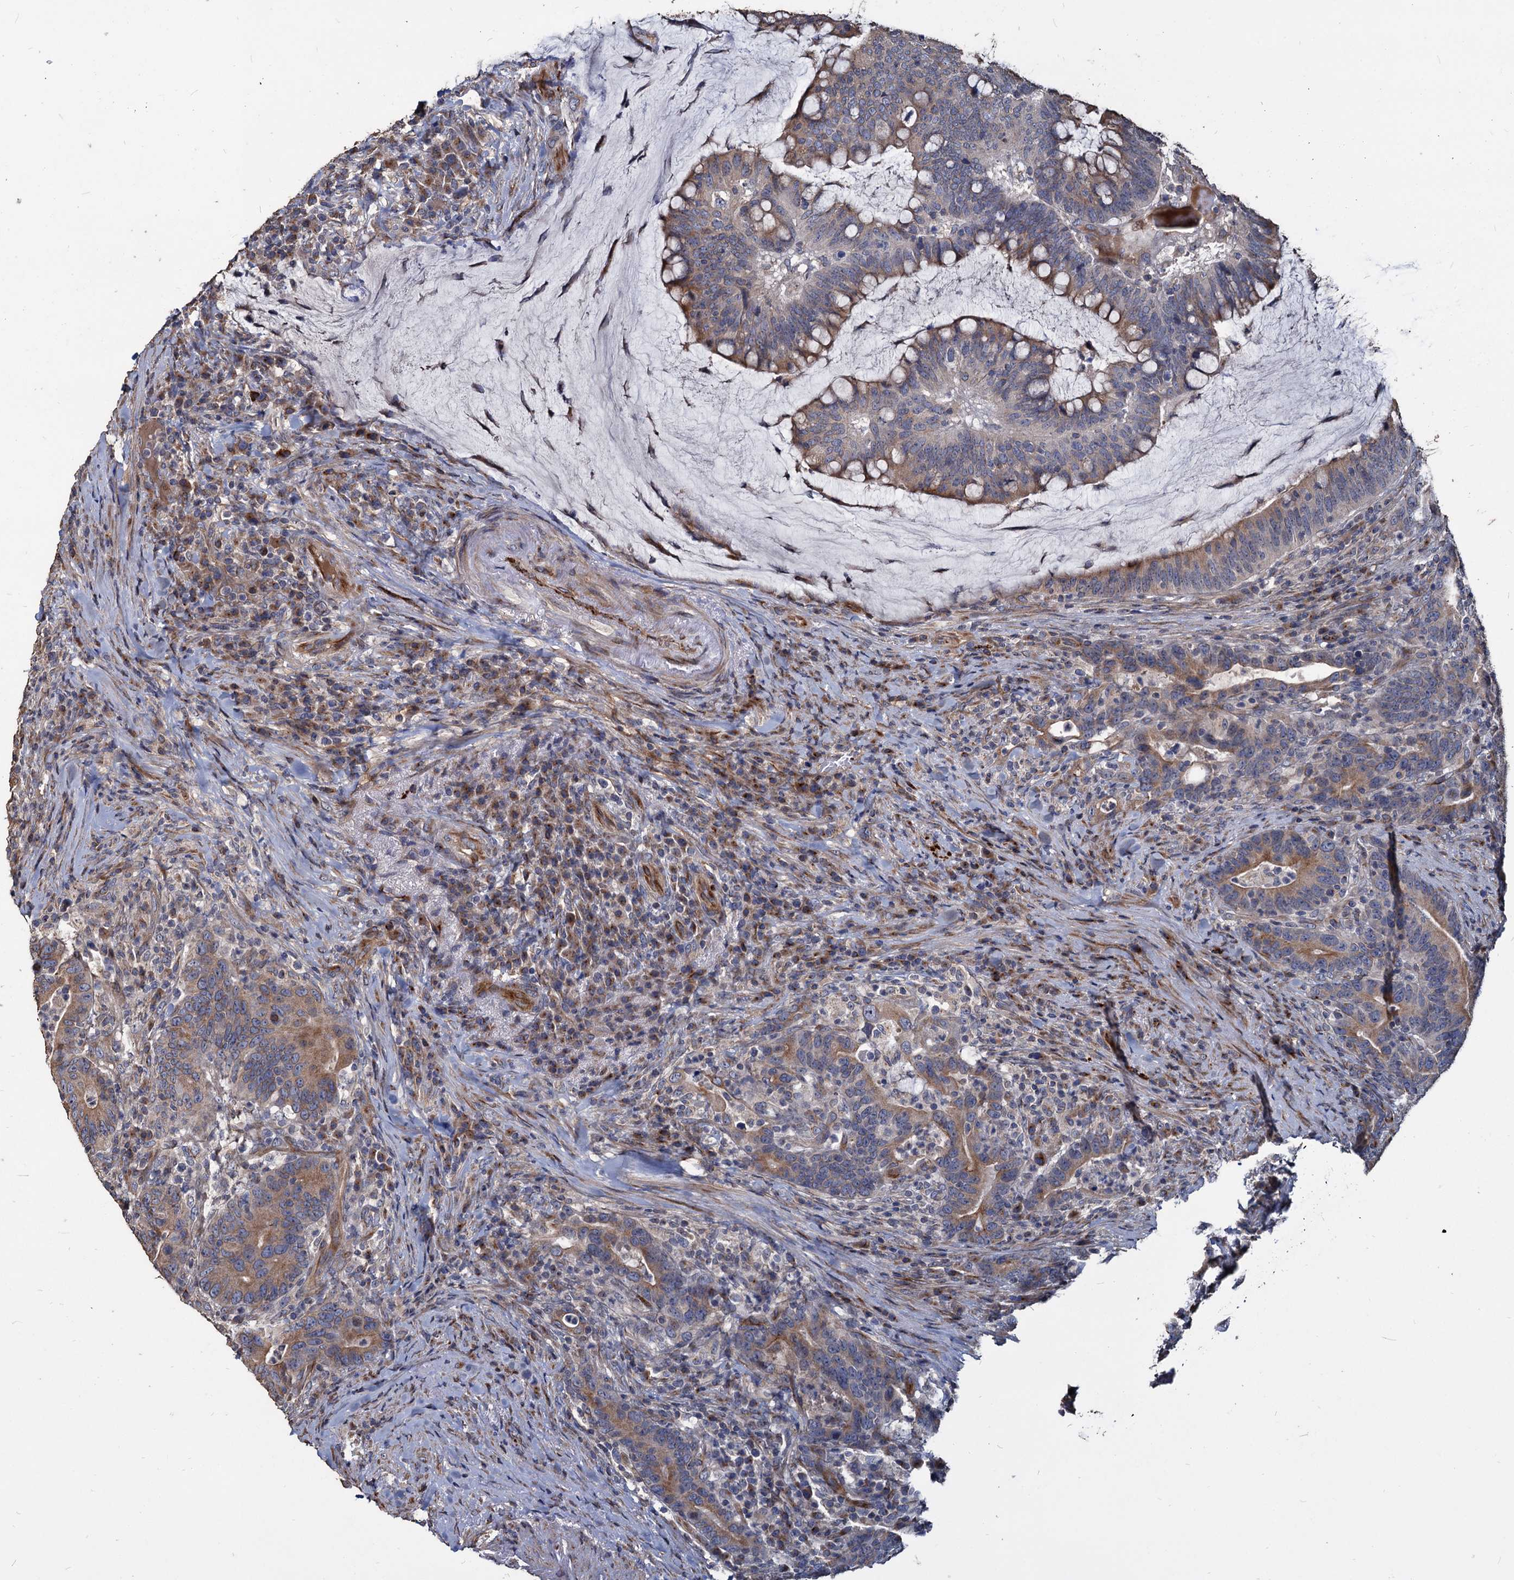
{"staining": {"intensity": "weak", "quantity": ">75%", "location": "cytoplasmic/membranous"}, "tissue": "colorectal cancer", "cell_type": "Tumor cells", "image_type": "cancer", "snomed": [{"axis": "morphology", "description": "Adenocarcinoma, NOS"}, {"axis": "topography", "description": "Colon"}], "caption": "The histopathology image demonstrates a brown stain indicating the presence of a protein in the cytoplasmic/membranous of tumor cells in colorectal adenocarcinoma.", "gene": "DEPDC4", "patient": {"sex": "female", "age": 66}}